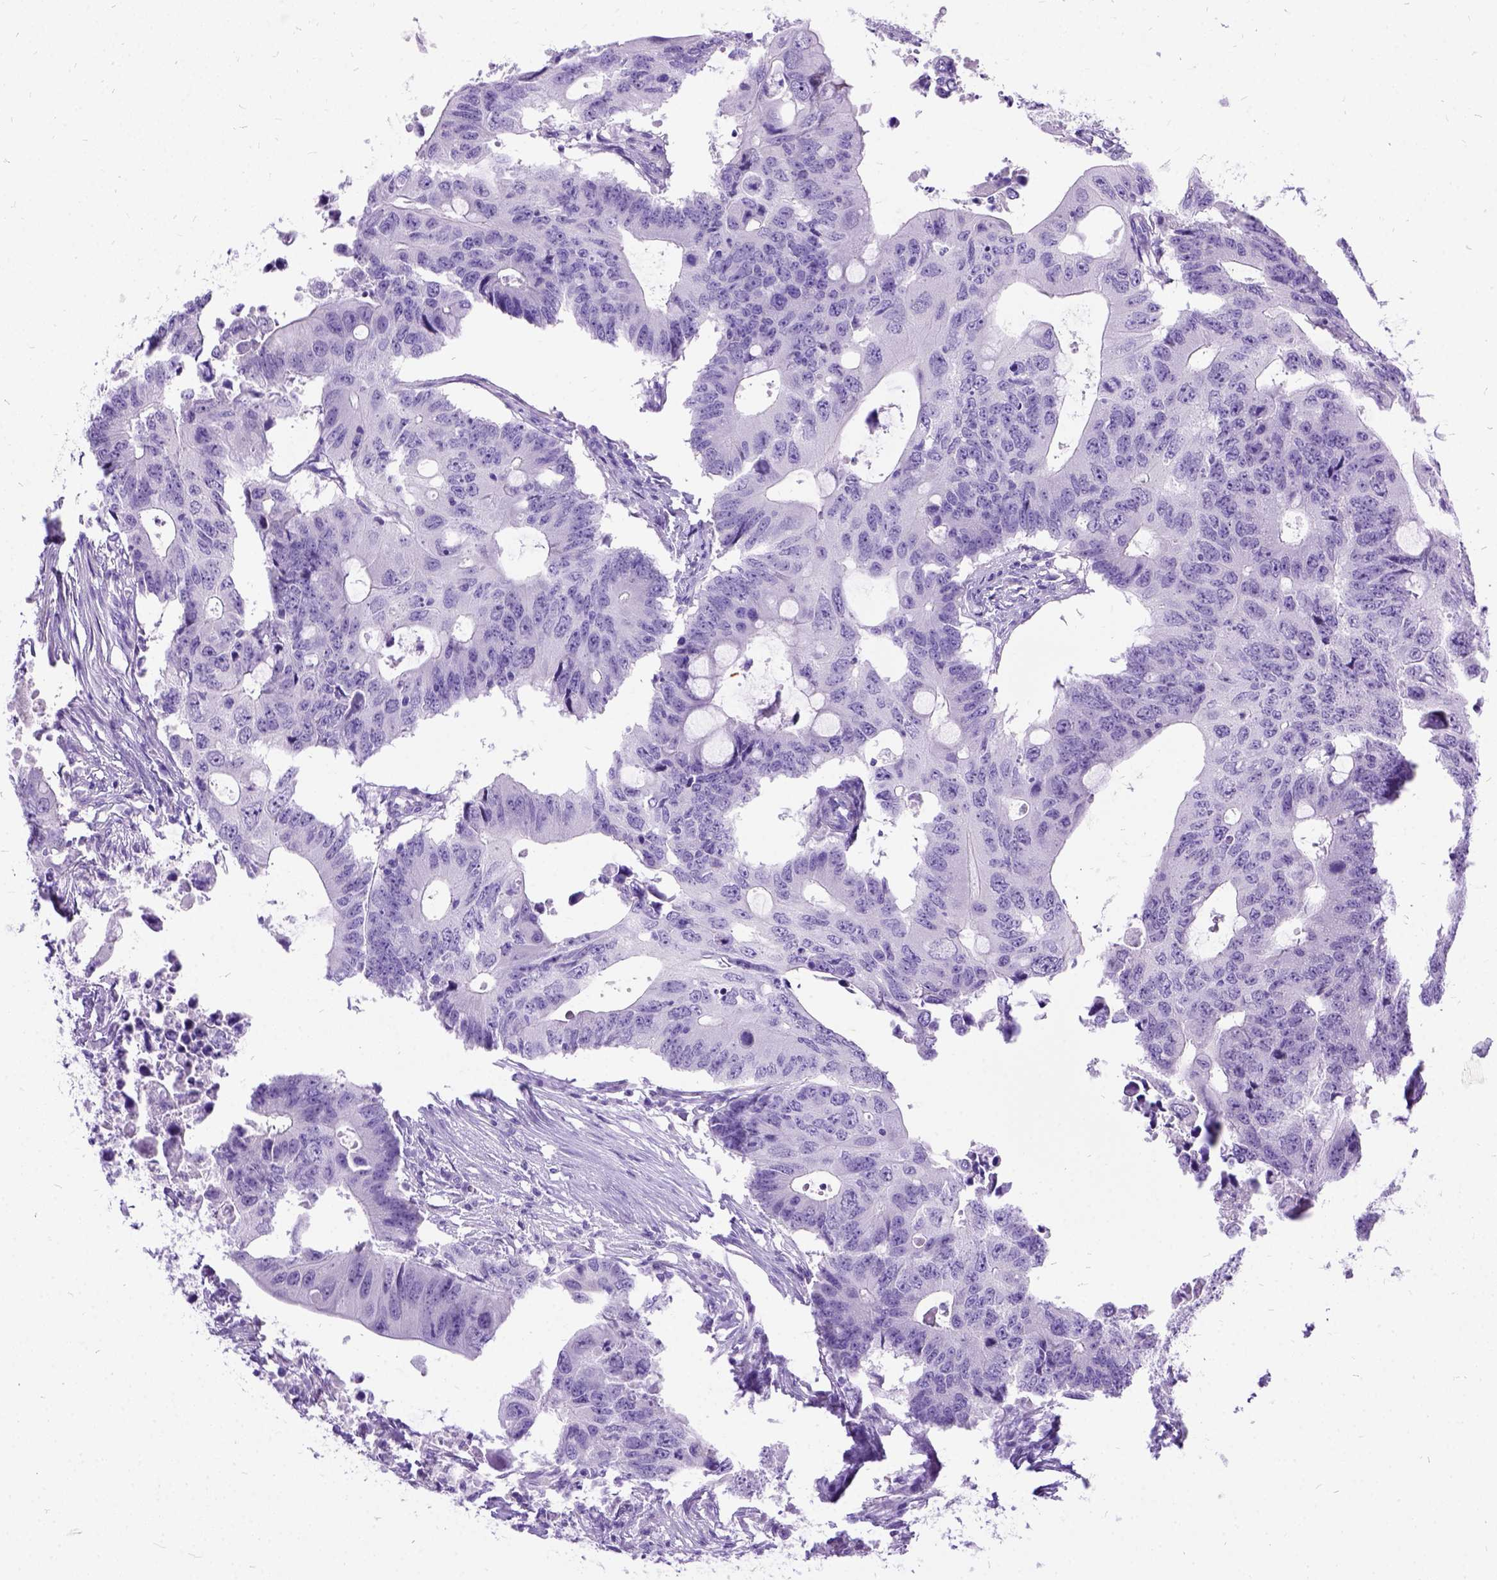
{"staining": {"intensity": "negative", "quantity": "none", "location": "none"}, "tissue": "colorectal cancer", "cell_type": "Tumor cells", "image_type": "cancer", "snomed": [{"axis": "morphology", "description": "Adenocarcinoma, NOS"}, {"axis": "topography", "description": "Colon"}], "caption": "The histopathology image shows no significant expression in tumor cells of colorectal cancer (adenocarcinoma).", "gene": "PRG2", "patient": {"sex": "male", "age": 71}}